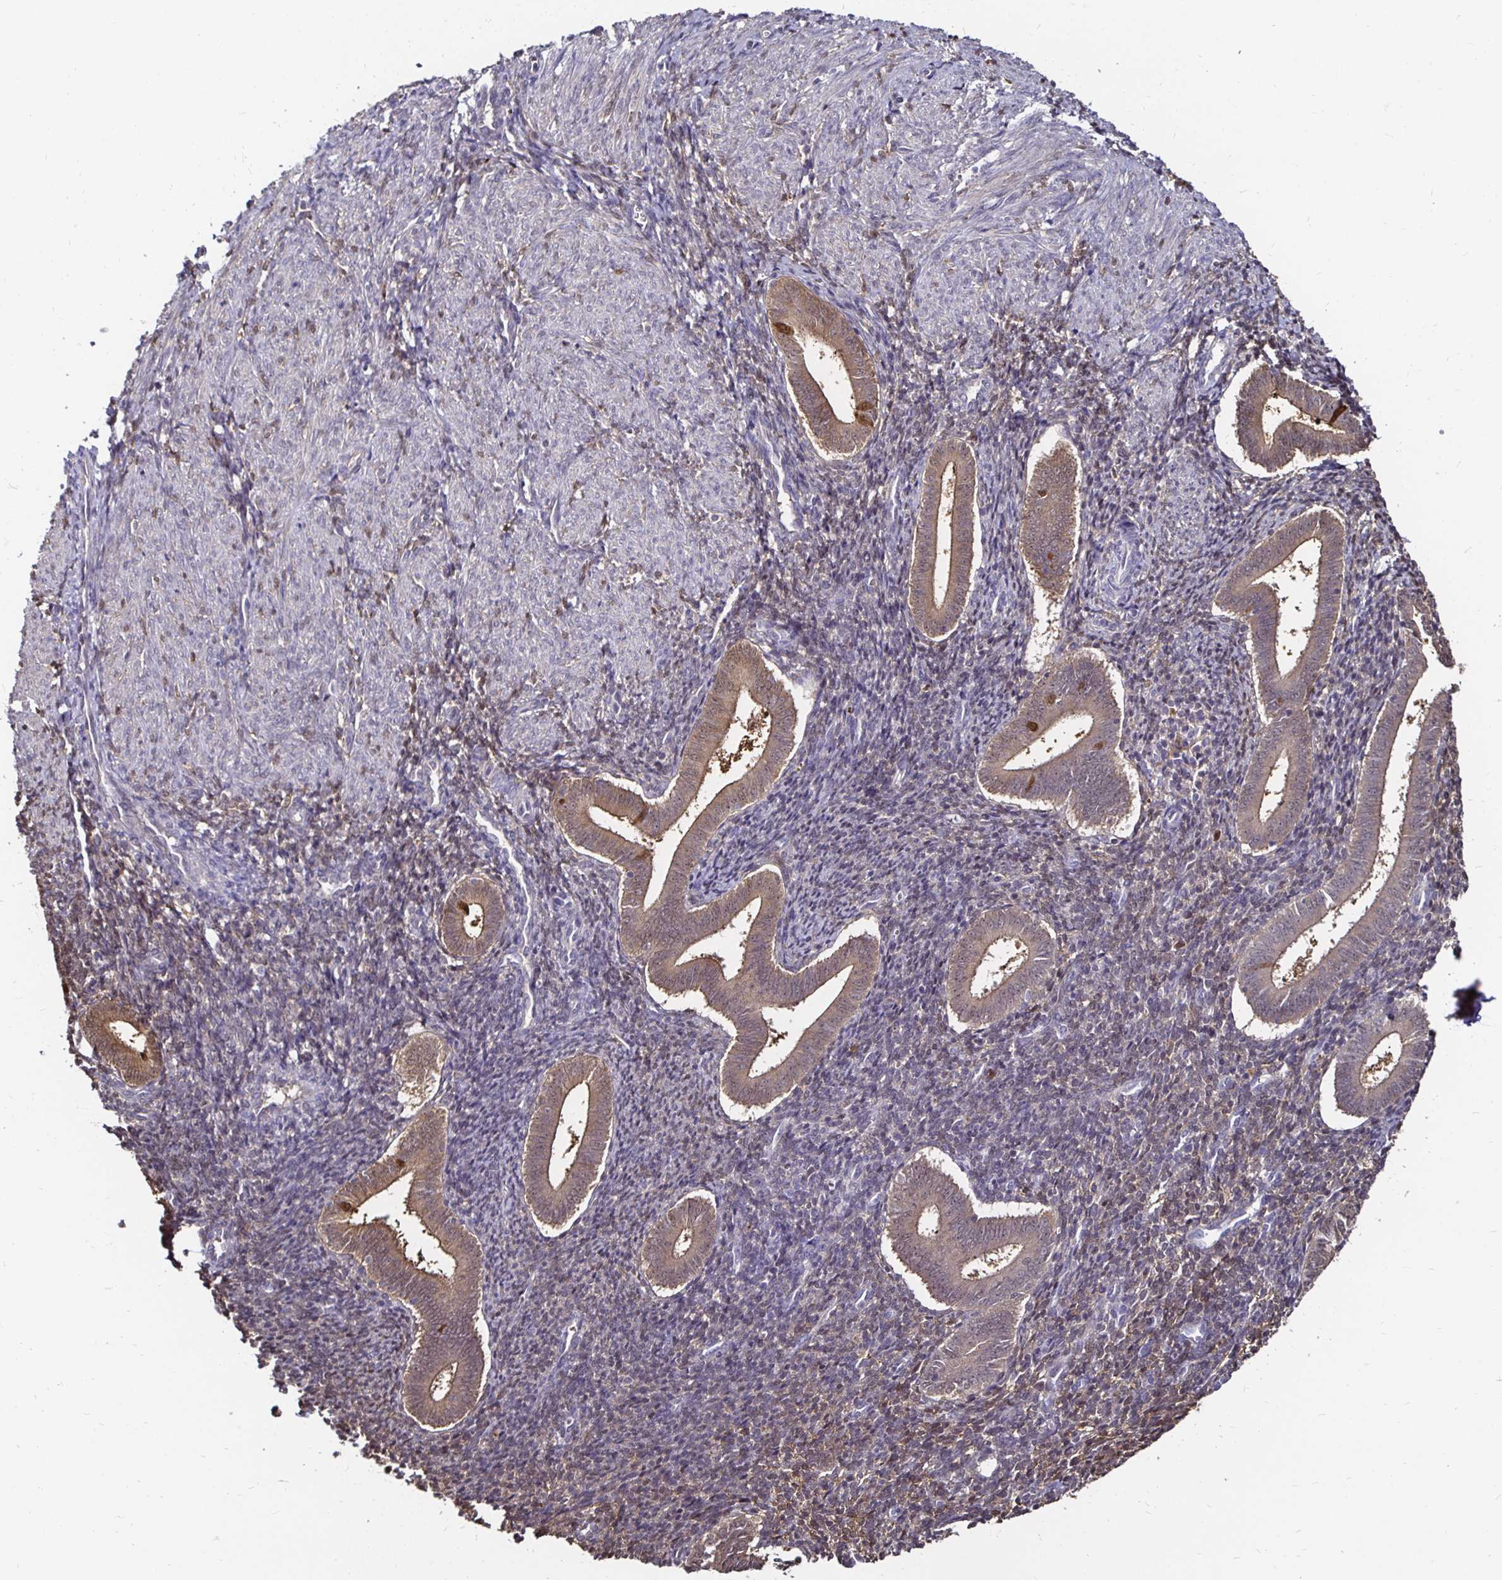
{"staining": {"intensity": "weak", "quantity": "<25%", "location": "cytoplasmic/membranous"}, "tissue": "endometrium", "cell_type": "Cells in endometrial stroma", "image_type": "normal", "snomed": [{"axis": "morphology", "description": "Normal tissue, NOS"}, {"axis": "topography", "description": "Endometrium"}], "caption": "Immunohistochemical staining of unremarkable endometrium exhibits no significant expression in cells in endometrial stroma. (Immunohistochemistry, brightfield microscopy, high magnification).", "gene": "TXN", "patient": {"sex": "female", "age": 25}}